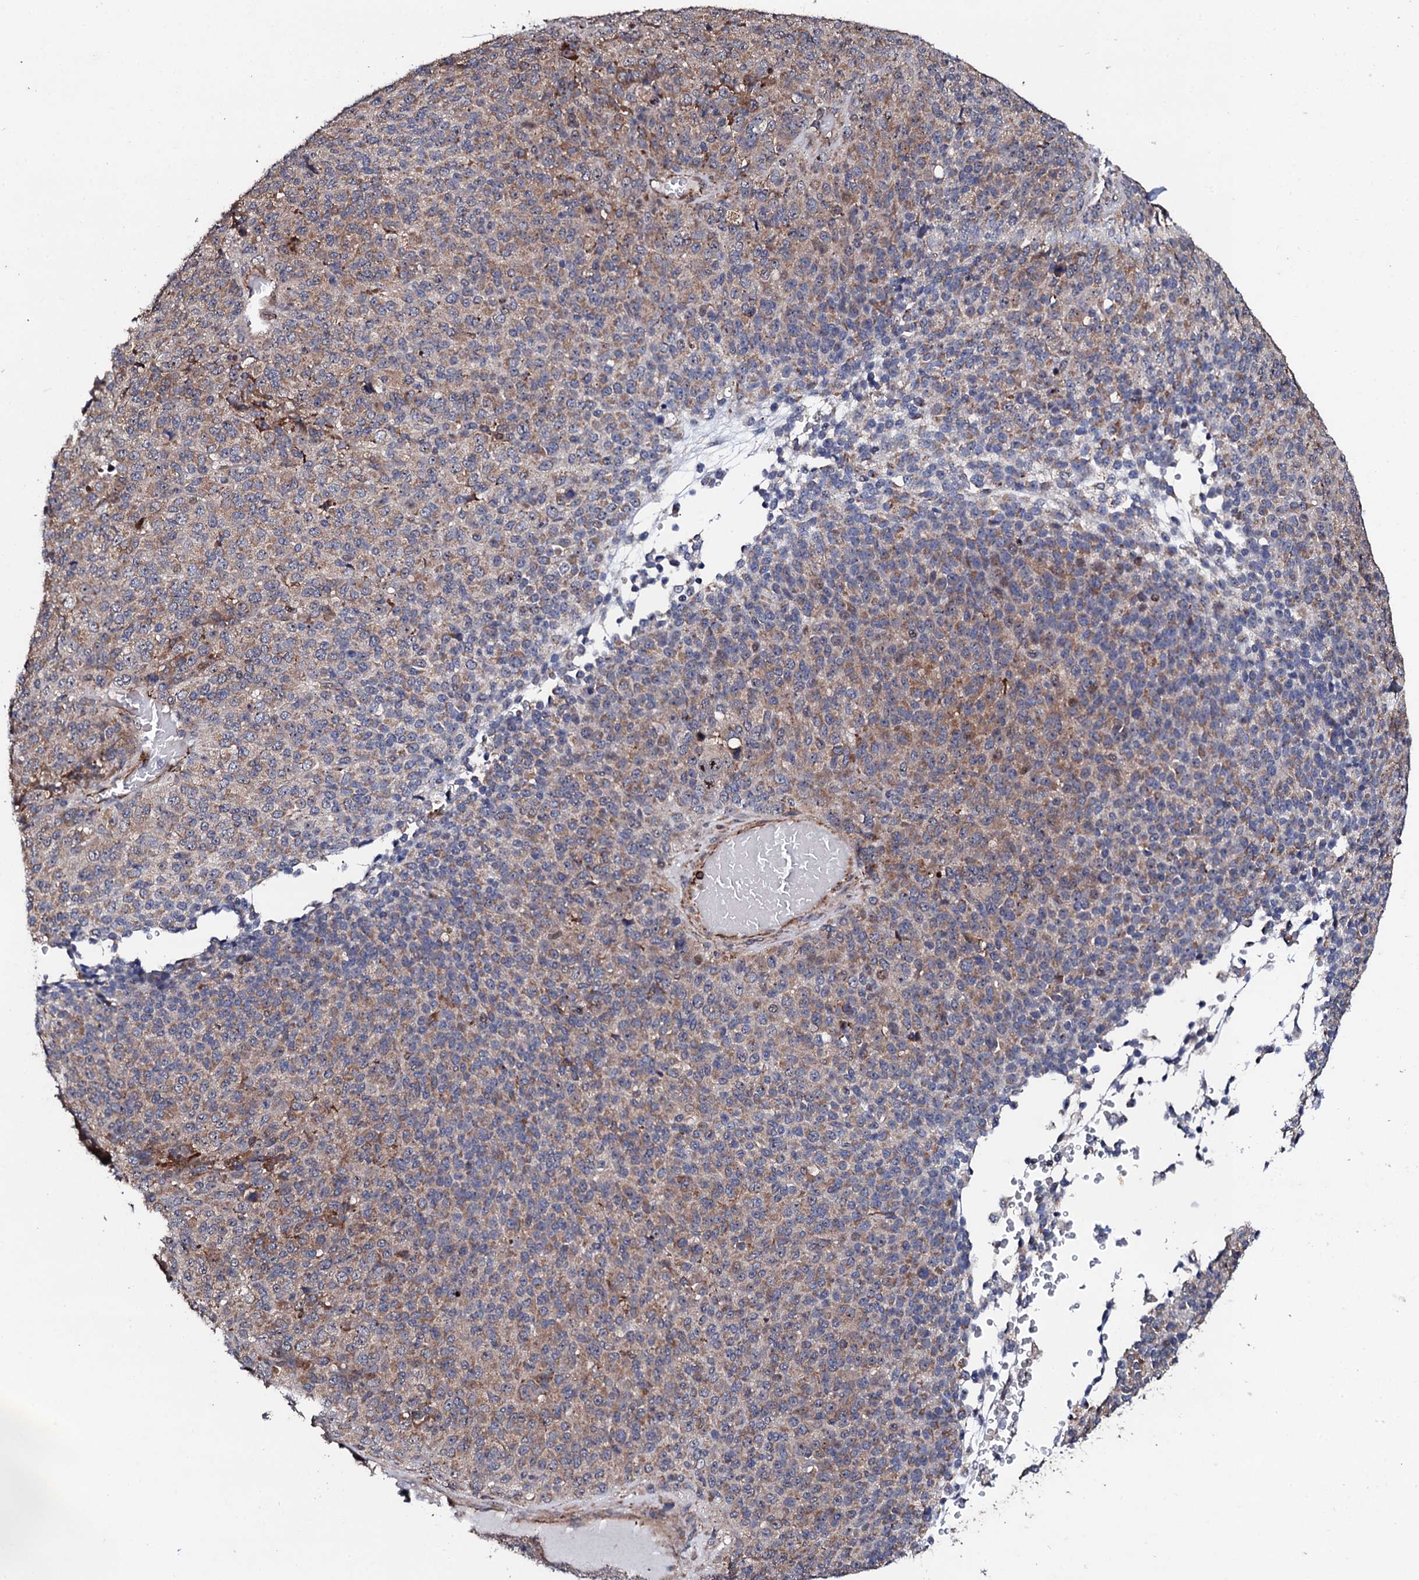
{"staining": {"intensity": "weak", "quantity": "25%-75%", "location": "cytoplasmic/membranous"}, "tissue": "melanoma", "cell_type": "Tumor cells", "image_type": "cancer", "snomed": [{"axis": "morphology", "description": "Malignant melanoma, Metastatic site"}, {"axis": "topography", "description": "Brain"}], "caption": "High-magnification brightfield microscopy of malignant melanoma (metastatic site) stained with DAB (3,3'-diaminobenzidine) (brown) and counterstained with hematoxylin (blue). tumor cells exhibit weak cytoplasmic/membranous staining is appreciated in about25%-75% of cells. Using DAB (3,3'-diaminobenzidine) (brown) and hematoxylin (blue) stains, captured at high magnification using brightfield microscopy.", "gene": "GTPBP4", "patient": {"sex": "female", "age": 56}}